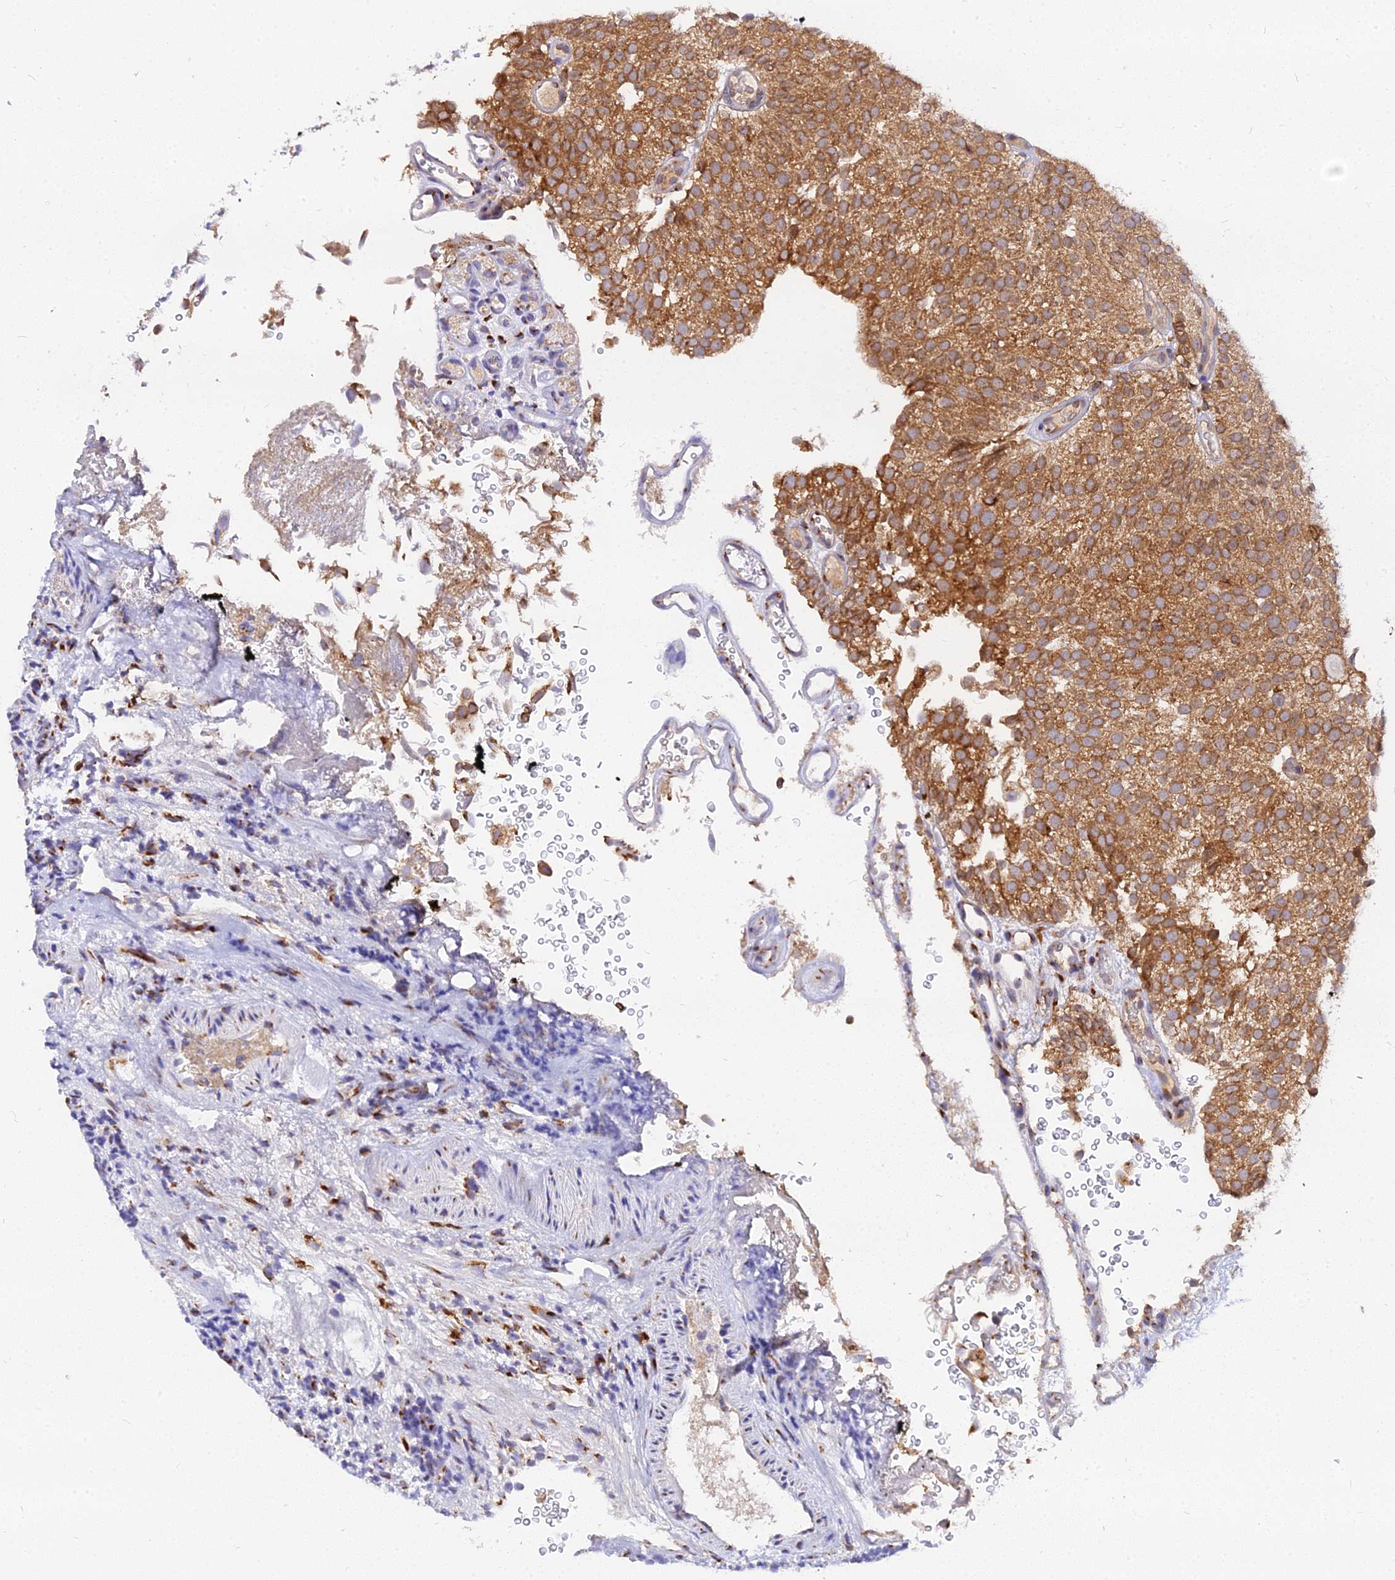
{"staining": {"intensity": "moderate", "quantity": ">75%", "location": "cytoplasmic/membranous"}, "tissue": "urothelial cancer", "cell_type": "Tumor cells", "image_type": "cancer", "snomed": [{"axis": "morphology", "description": "Urothelial carcinoma, Low grade"}, {"axis": "topography", "description": "Urinary bladder"}], "caption": "This is an image of immunohistochemistry (IHC) staining of low-grade urothelial carcinoma, which shows moderate staining in the cytoplasmic/membranous of tumor cells.", "gene": "RNF121", "patient": {"sex": "male", "age": 78}}